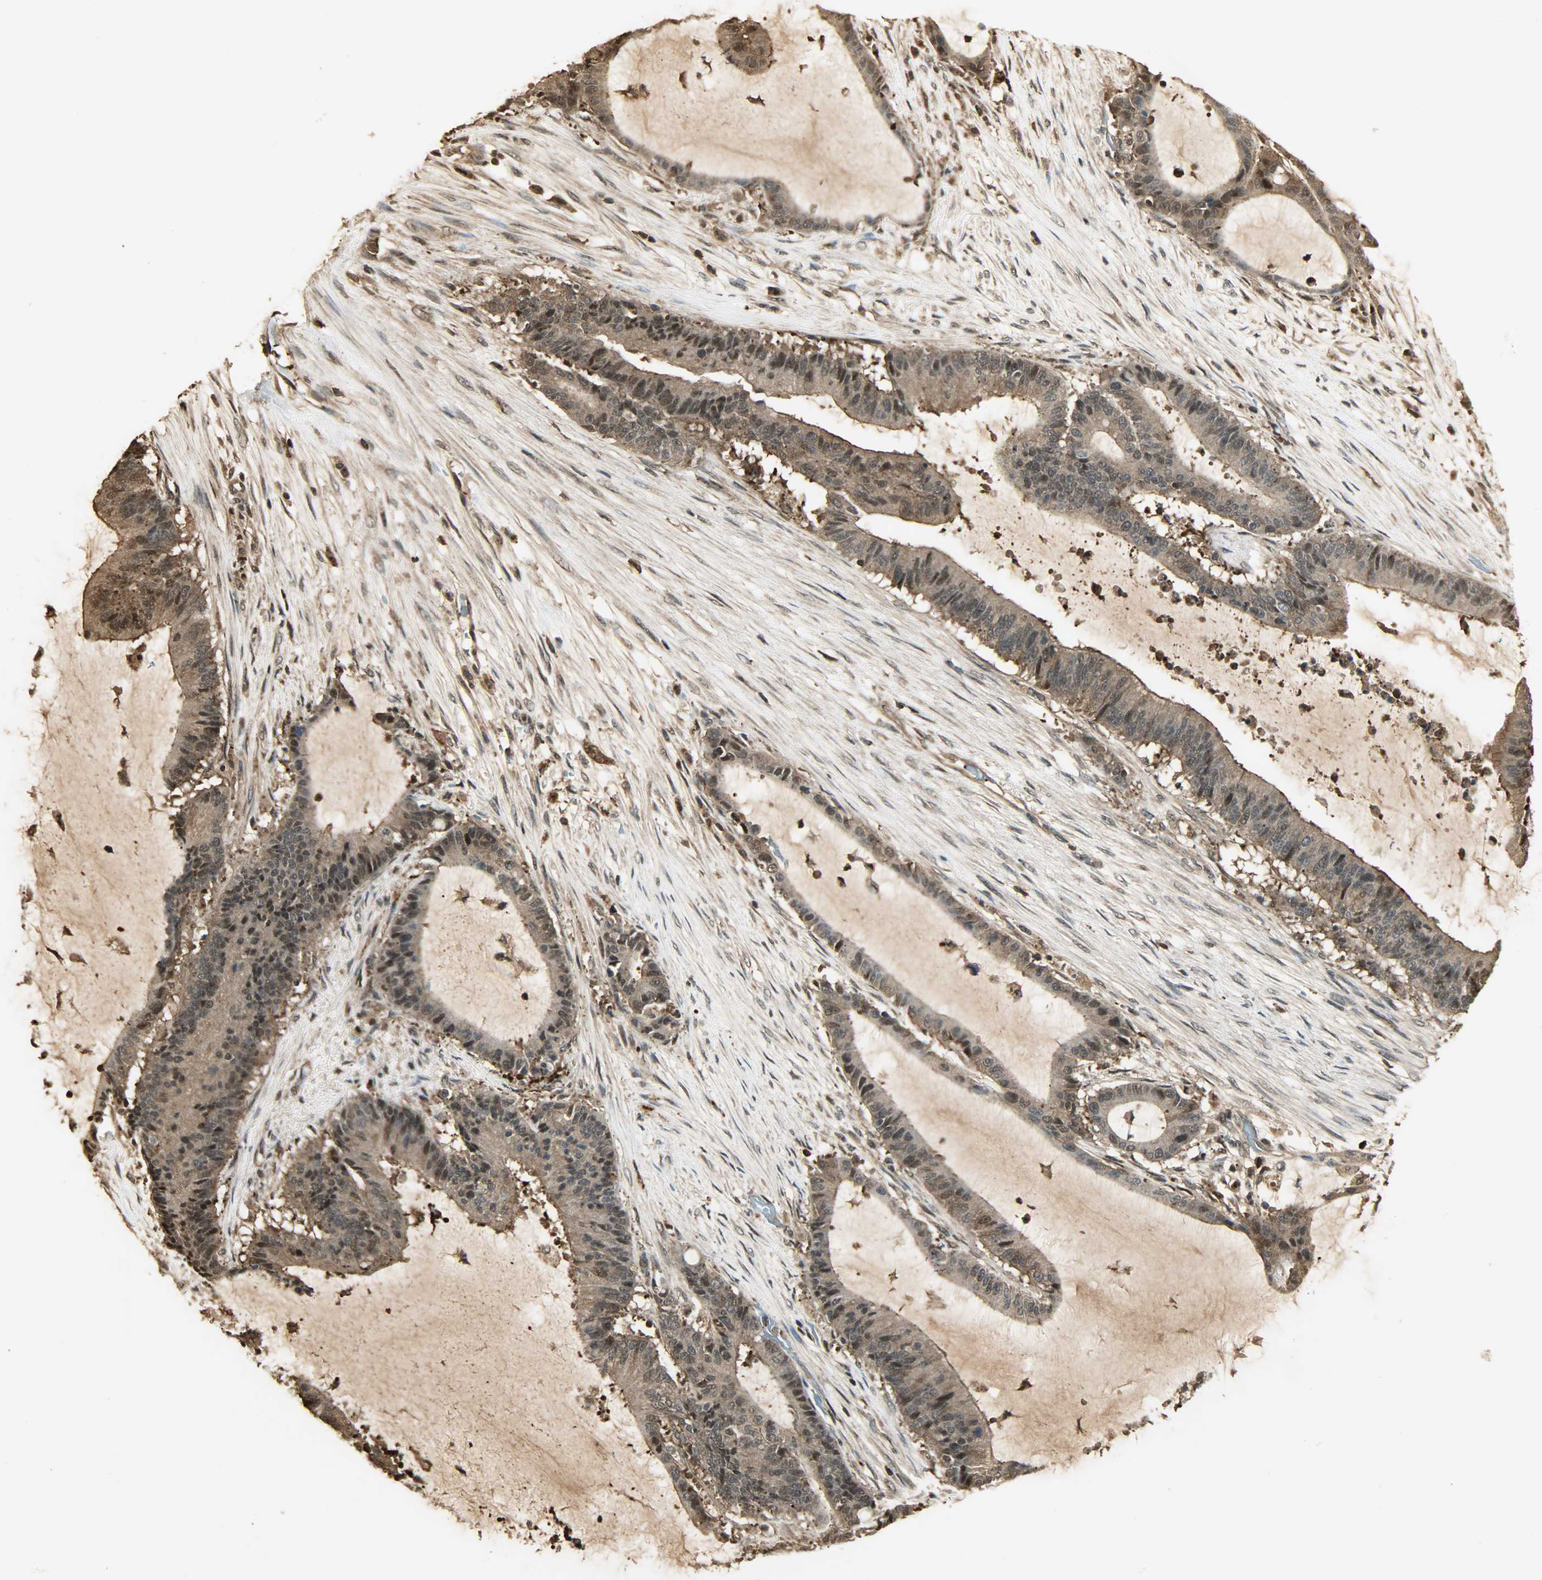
{"staining": {"intensity": "moderate", "quantity": ">75%", "location": "cytoplasmic/membranous,nuclear"}, "tissue": "liver cancer", "cell_type": "Tumor cells", "image_type": "cancer", "snomed": [{"axis": "morphology", "description": "Cholangiocarcinoma"}, {"axis": "topography", "description": "Liver"}], "caption": "Immunohistochemistry (IHC) of liver cholangiocarcinoma exhibits medium levels of moderate cytoplasmic/membranous and nuclear positivity in approximately >75% of tumor cells. (DAB IHC, brown staining for protein, blue staining for nuclei).", "gene": "YWHAZ", "patient": {"sex": "female", "age": 73}}